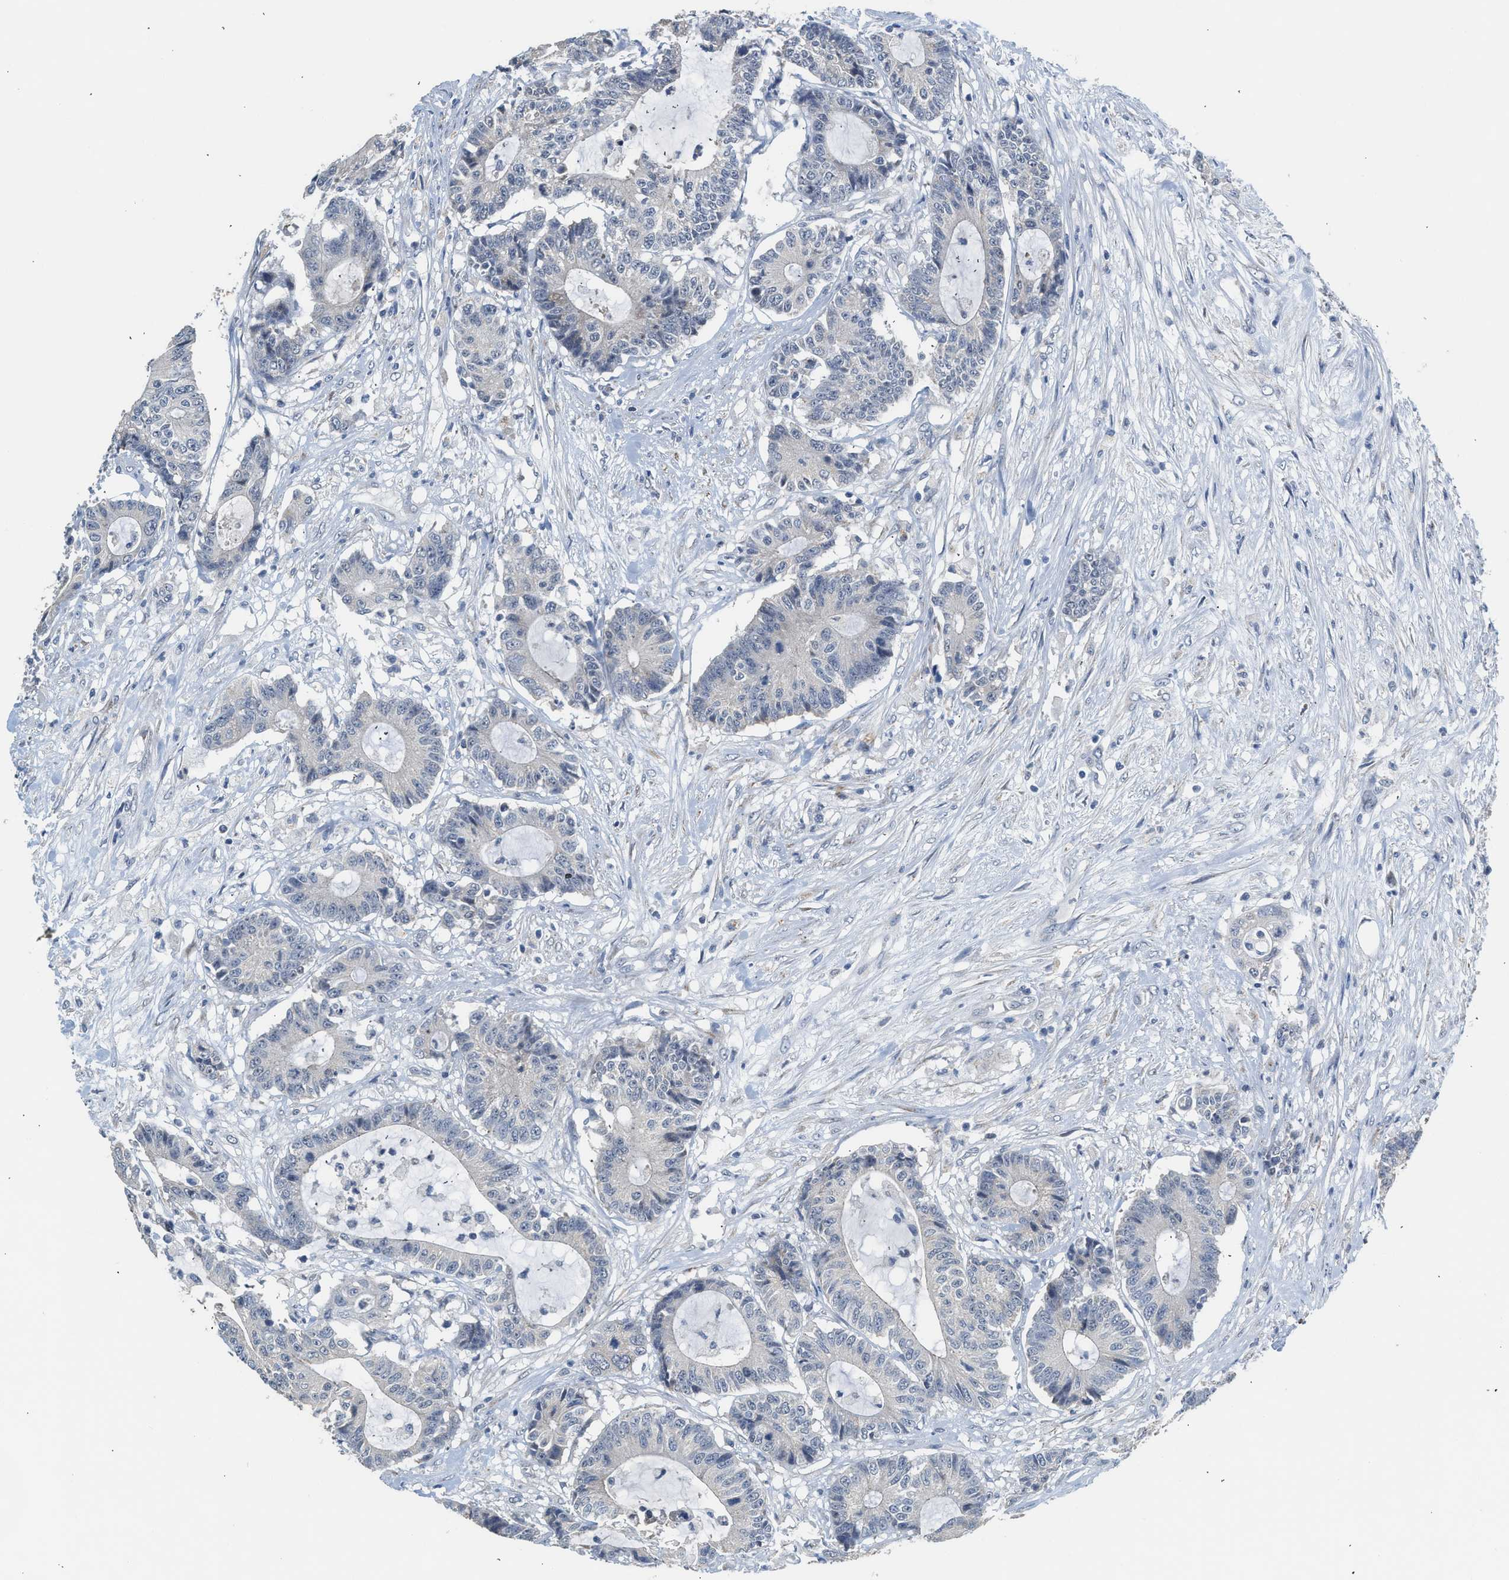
{"staining": {"intensity": "negative", "quantity": "none", "location": "none"}, "tissue": "colorectal cancer", "cell_type": "Tumor cells", "image_type": "cancer", "snomed": [{"axis": "morphology", "description": "Adenocarcinoma, NOS"}, {"axis": "topography", "description": "Colon"}], "caption": "Tumor cells are negative for brown protein staining in colorectal cancer (adenocarcinoma).", "gene": "CSF3R", "patient": {"sex": "female", "age": 84}}